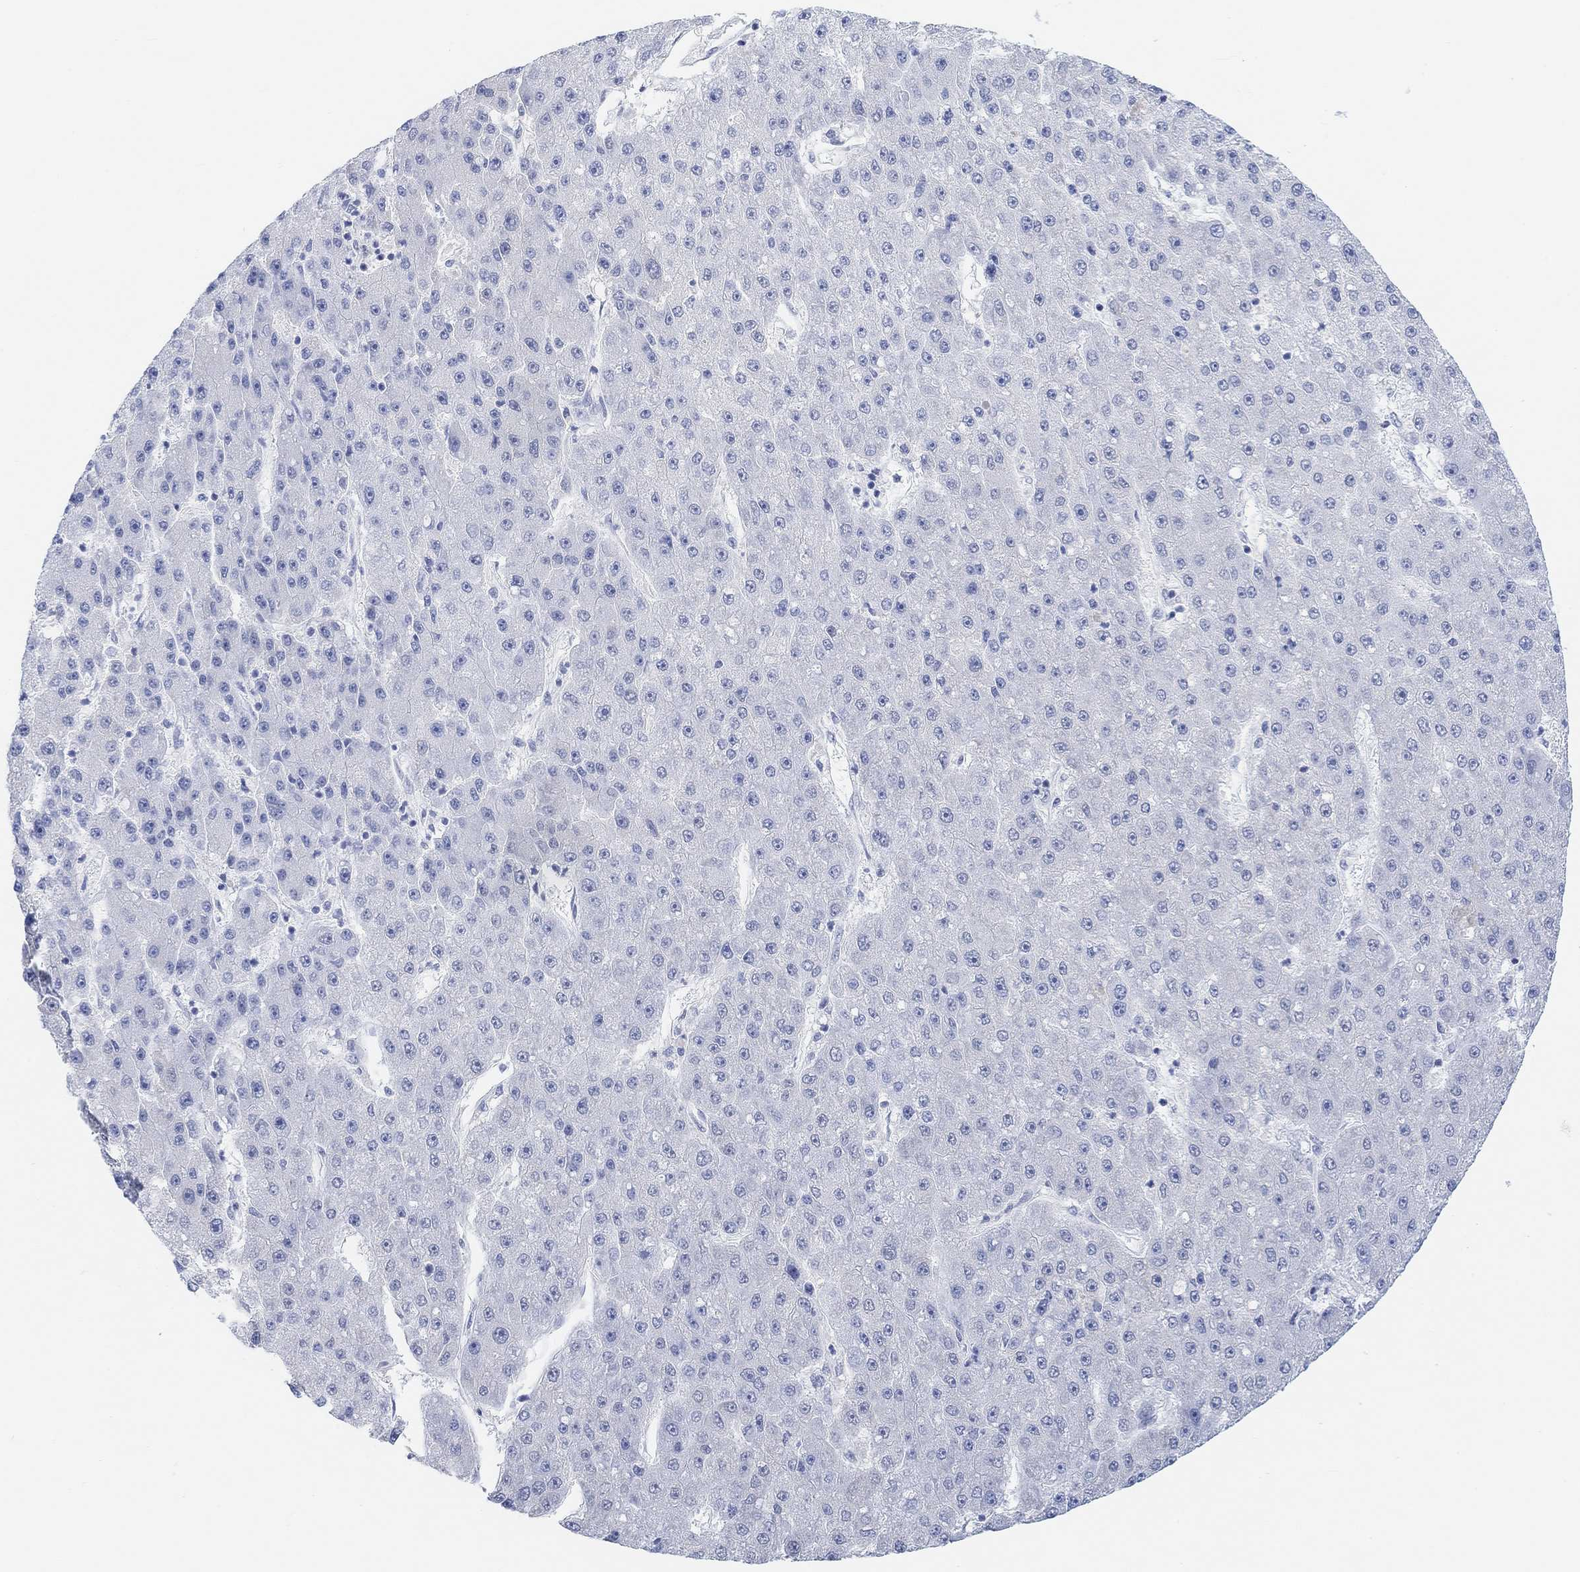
{"staining": {"intensity": "negative", "quantity": "none", "location": "none"}, "tissue": "liver cancer", "cell_type": "Tumor cells", "image_type": "cancer", "snomed": [{"axis": "morphology", "description": "Carcinoma, Hepatocellular, NOS"}, {"axis": "topography", "description": "Liver"}], "caption": "Histopathology image shows no significant protein staining in tumor cells of liver cancer (hepatocellular carcinoma).", "gene": "MUC1", "patient": {"sex": "male", "age": 67}}